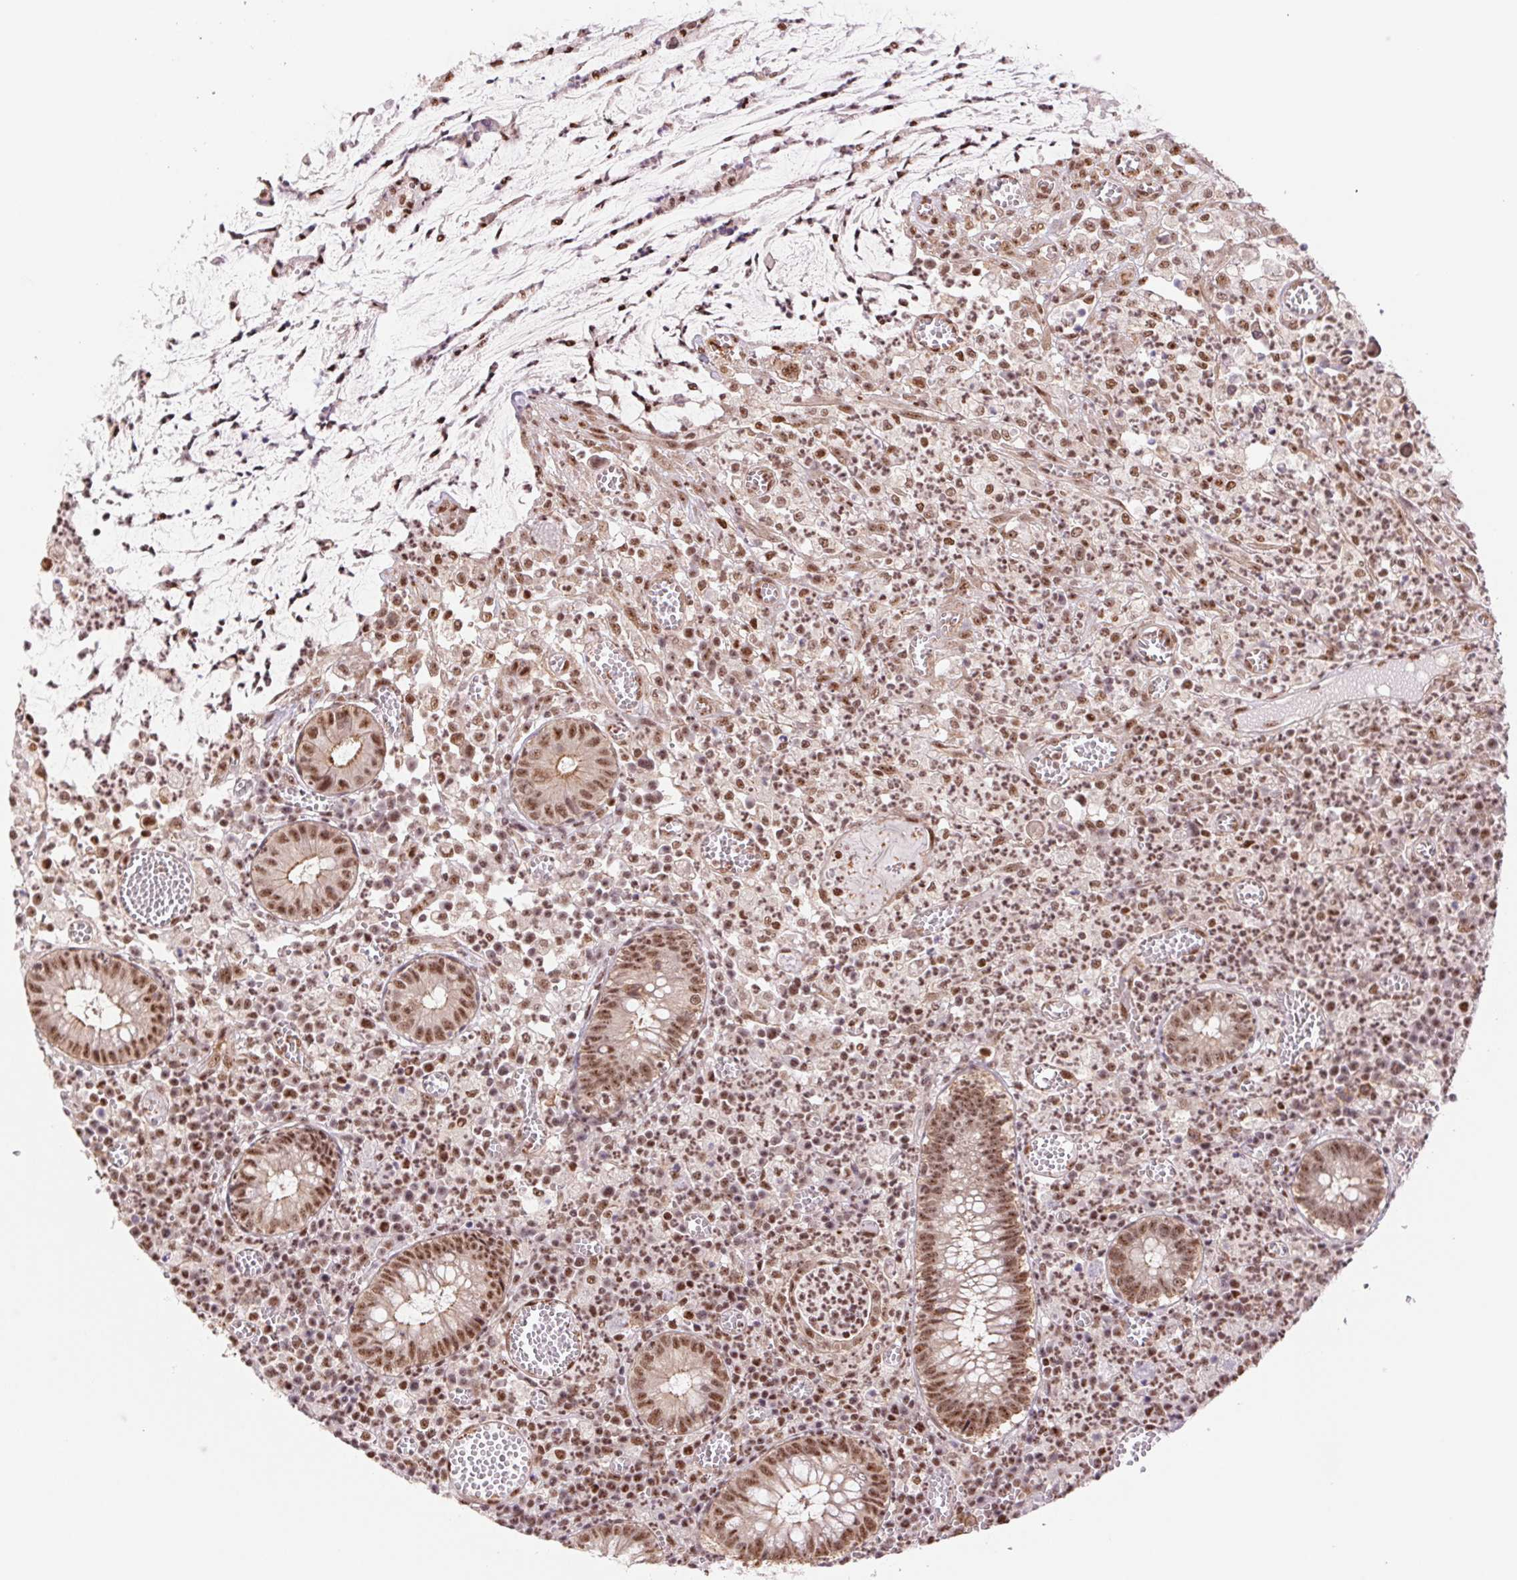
{"staining": {"intensity": "moderate", "quantity": ">75%", "location": "cytoplasmic/membranous,nuclear"}, "tissue": "colorectal cancer", "cell_type": "Tumor cells", "image_type": "cancer", "snomed": [{"axis": "morphology", "description": "Normal tissue, NOS"}, {"axis": "morphology", "description": "Adenocarcinoma, NOS"}, {"axis": "topography", "description": "Colon"}], "caption": "The image displays staining of colorectal cancer, revealing moderate cytoplasmic/membranous and nuclear protein positivity (brown color) within tumor cells.", "gene": "CWC25", "patient": {"sex": "male", "age": 65}}